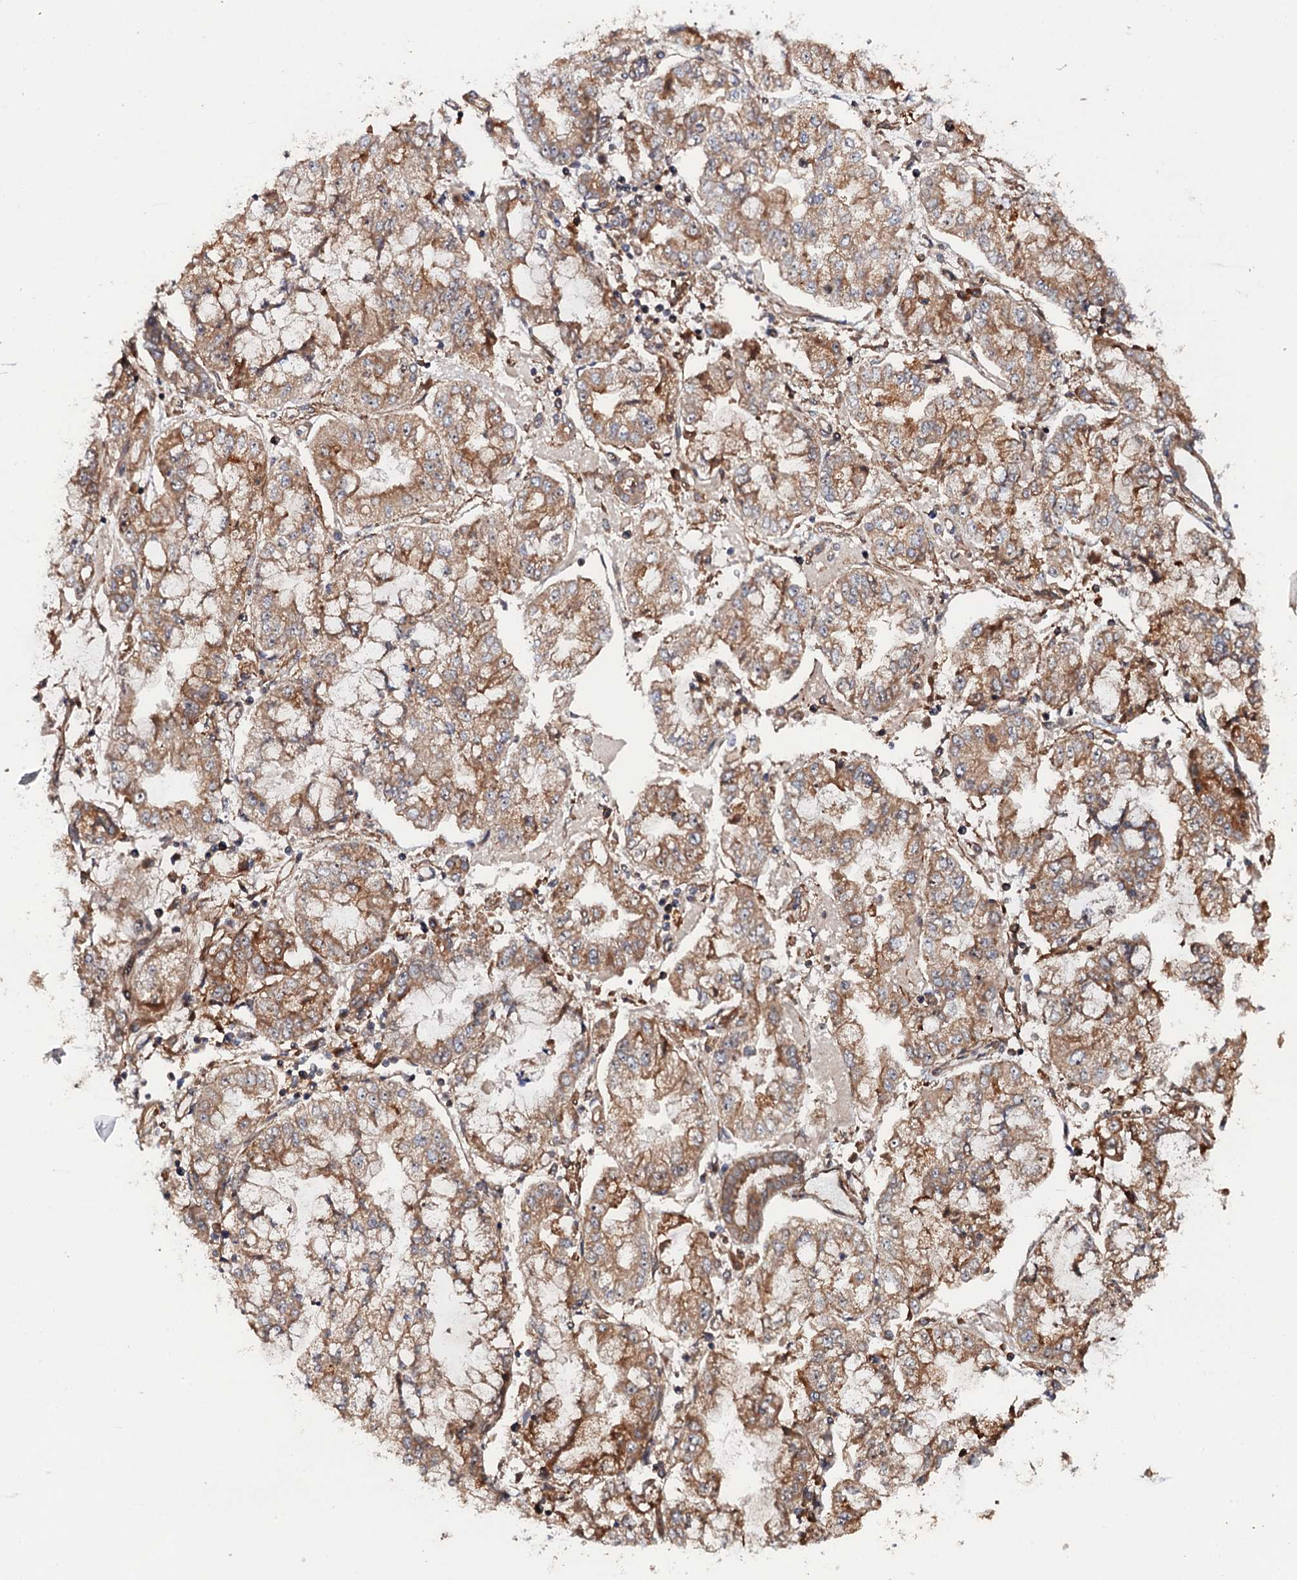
{"staining": {"intensity": "moderate", "quantity": ">75%", "location": "cytoplasmic/membranous"}, "tissue": "stomach cancer", "cell_type": "Tumor cells", "image_type": "cancer", "snomed": [{"axis": "morphology", "description": "Adenocarcinoma, NOS"}, {"axis": "topography", "description": "Stomach"}], "caption": "This micrograph displays stomach cancer (adenocarcinoma) stained with IHC to label a protein in brown. The cytoplasmic/membranous of tumor cells show moderate positivity for the protein. Nuclei are counter-stained blue.", "gene": "FSIP1", "patient": {"sex": "male", "age": 76}}